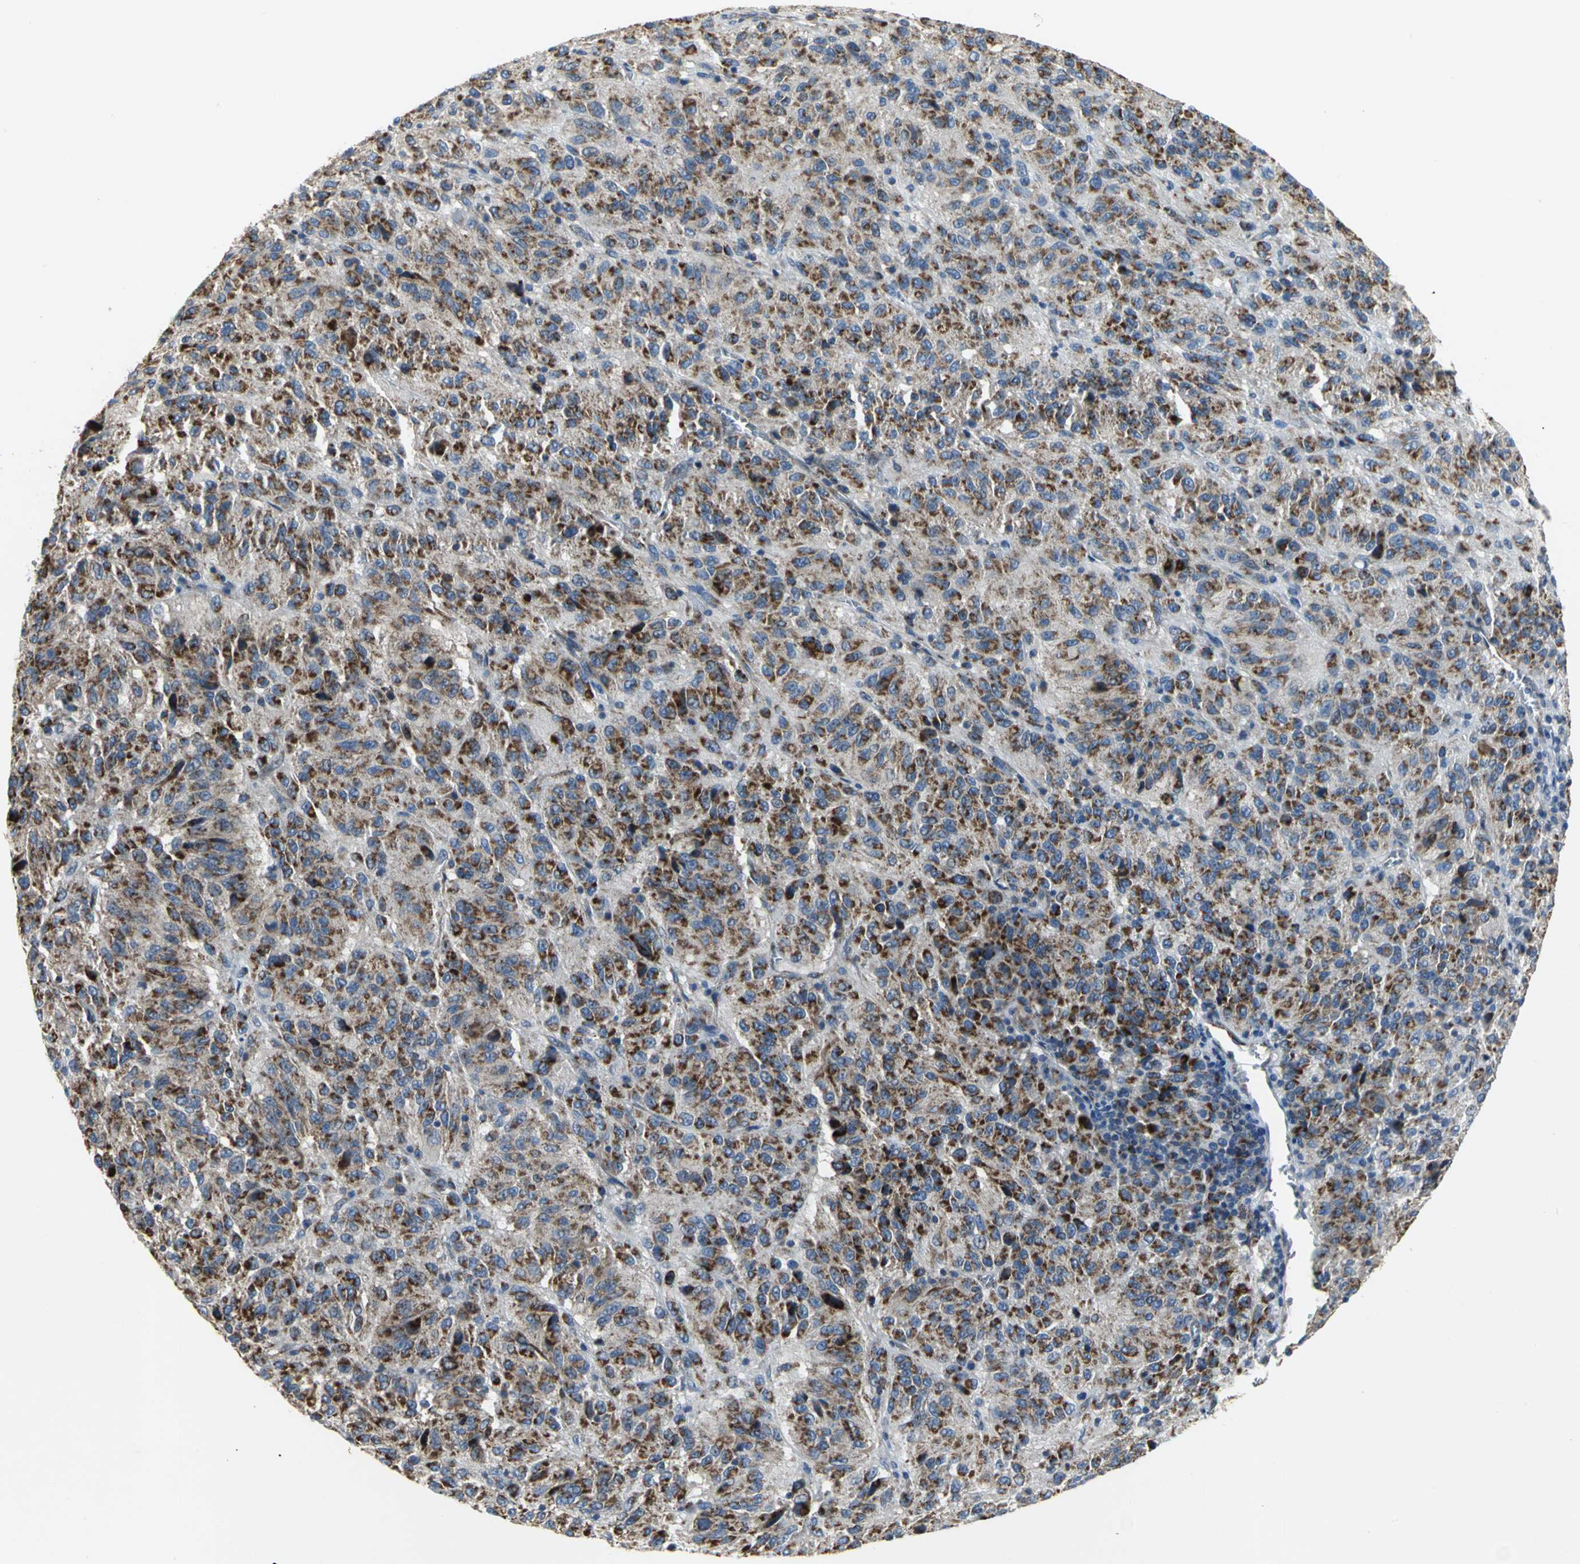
{"staining": {"intensity": "strong", "quantity": ">75%", "location": "cytoplasmic/membranous"}, "tissue": "melanoma", "cell_type": "Tumor cells", "image_type": "cancer", "snomed": [{"axis": "morphology", "description": "Malignant melanoma, Metastatic site"}, {"axis": "topography", "description": "Lung"}], "caption": "Tumor cells reveal high levels of strong cytoplasmic/membranous positivity in approximately >75% of cells in melanoma. (Brightfield microscopy of DAB IHC at high magnification).", "gene": "NDUFB5", "patient": {"sex": "male", "age": 64}}